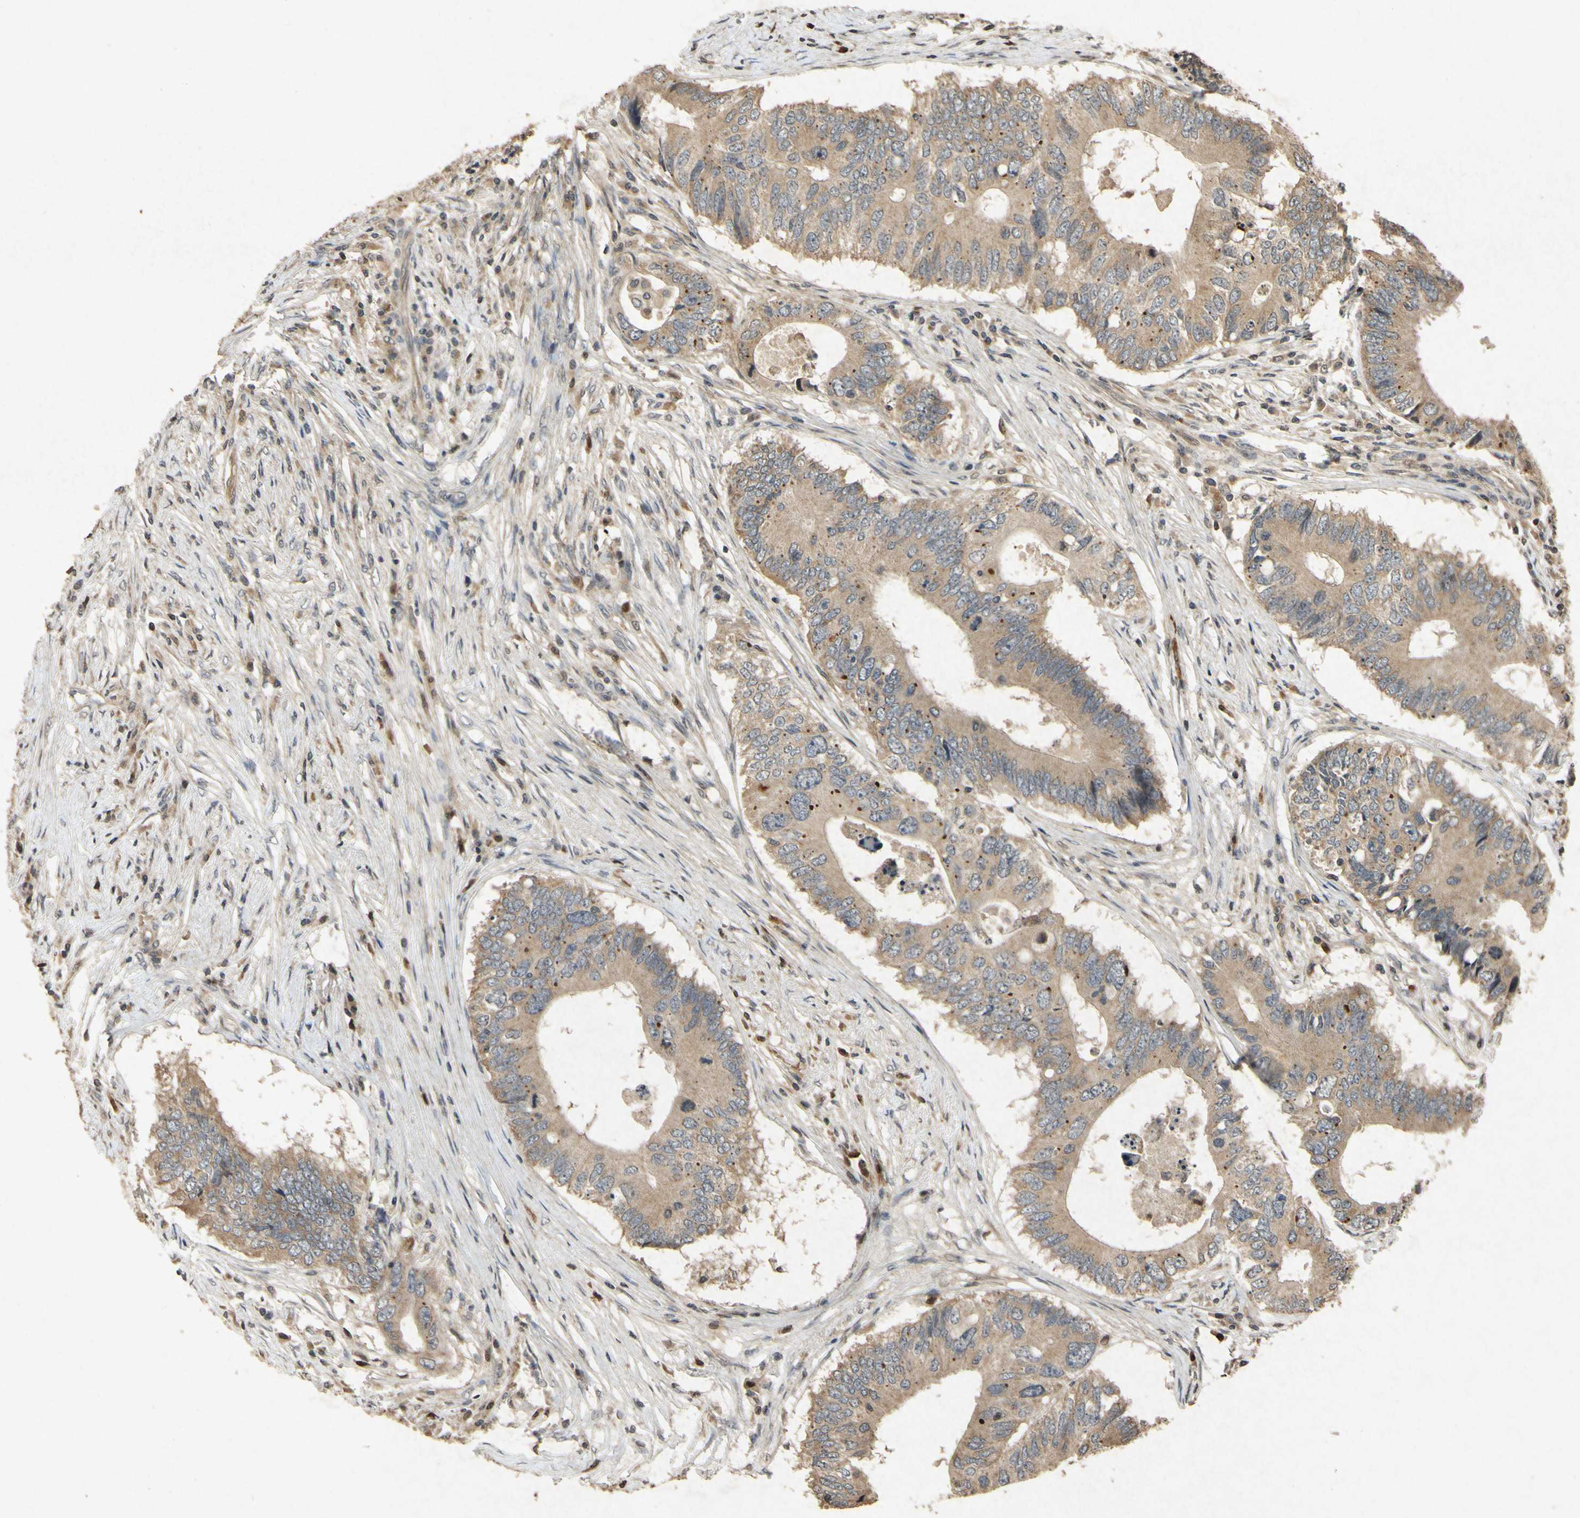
{"staining": {"intensity": "weak", "quantity": ">75%", "location": "cytoplasmic/membranous"}, "tissue": "colorectal cancer", "cell_type": "Tumor cells", "image_type": "cancer", "snomed": [{"axis": "morphology", "description": "Adenocarcinoma, NOS"}, {"axis": "topography", "description": "Colon"}], "caption": "Weak cytoplasmic/membranous staining for a protein is present in approximately >75% of tumor cells of colorectal adenocarcinoma using IHC.", "gene": "ATP6V1H", "patient": {"sex": "male", "age": 71}}